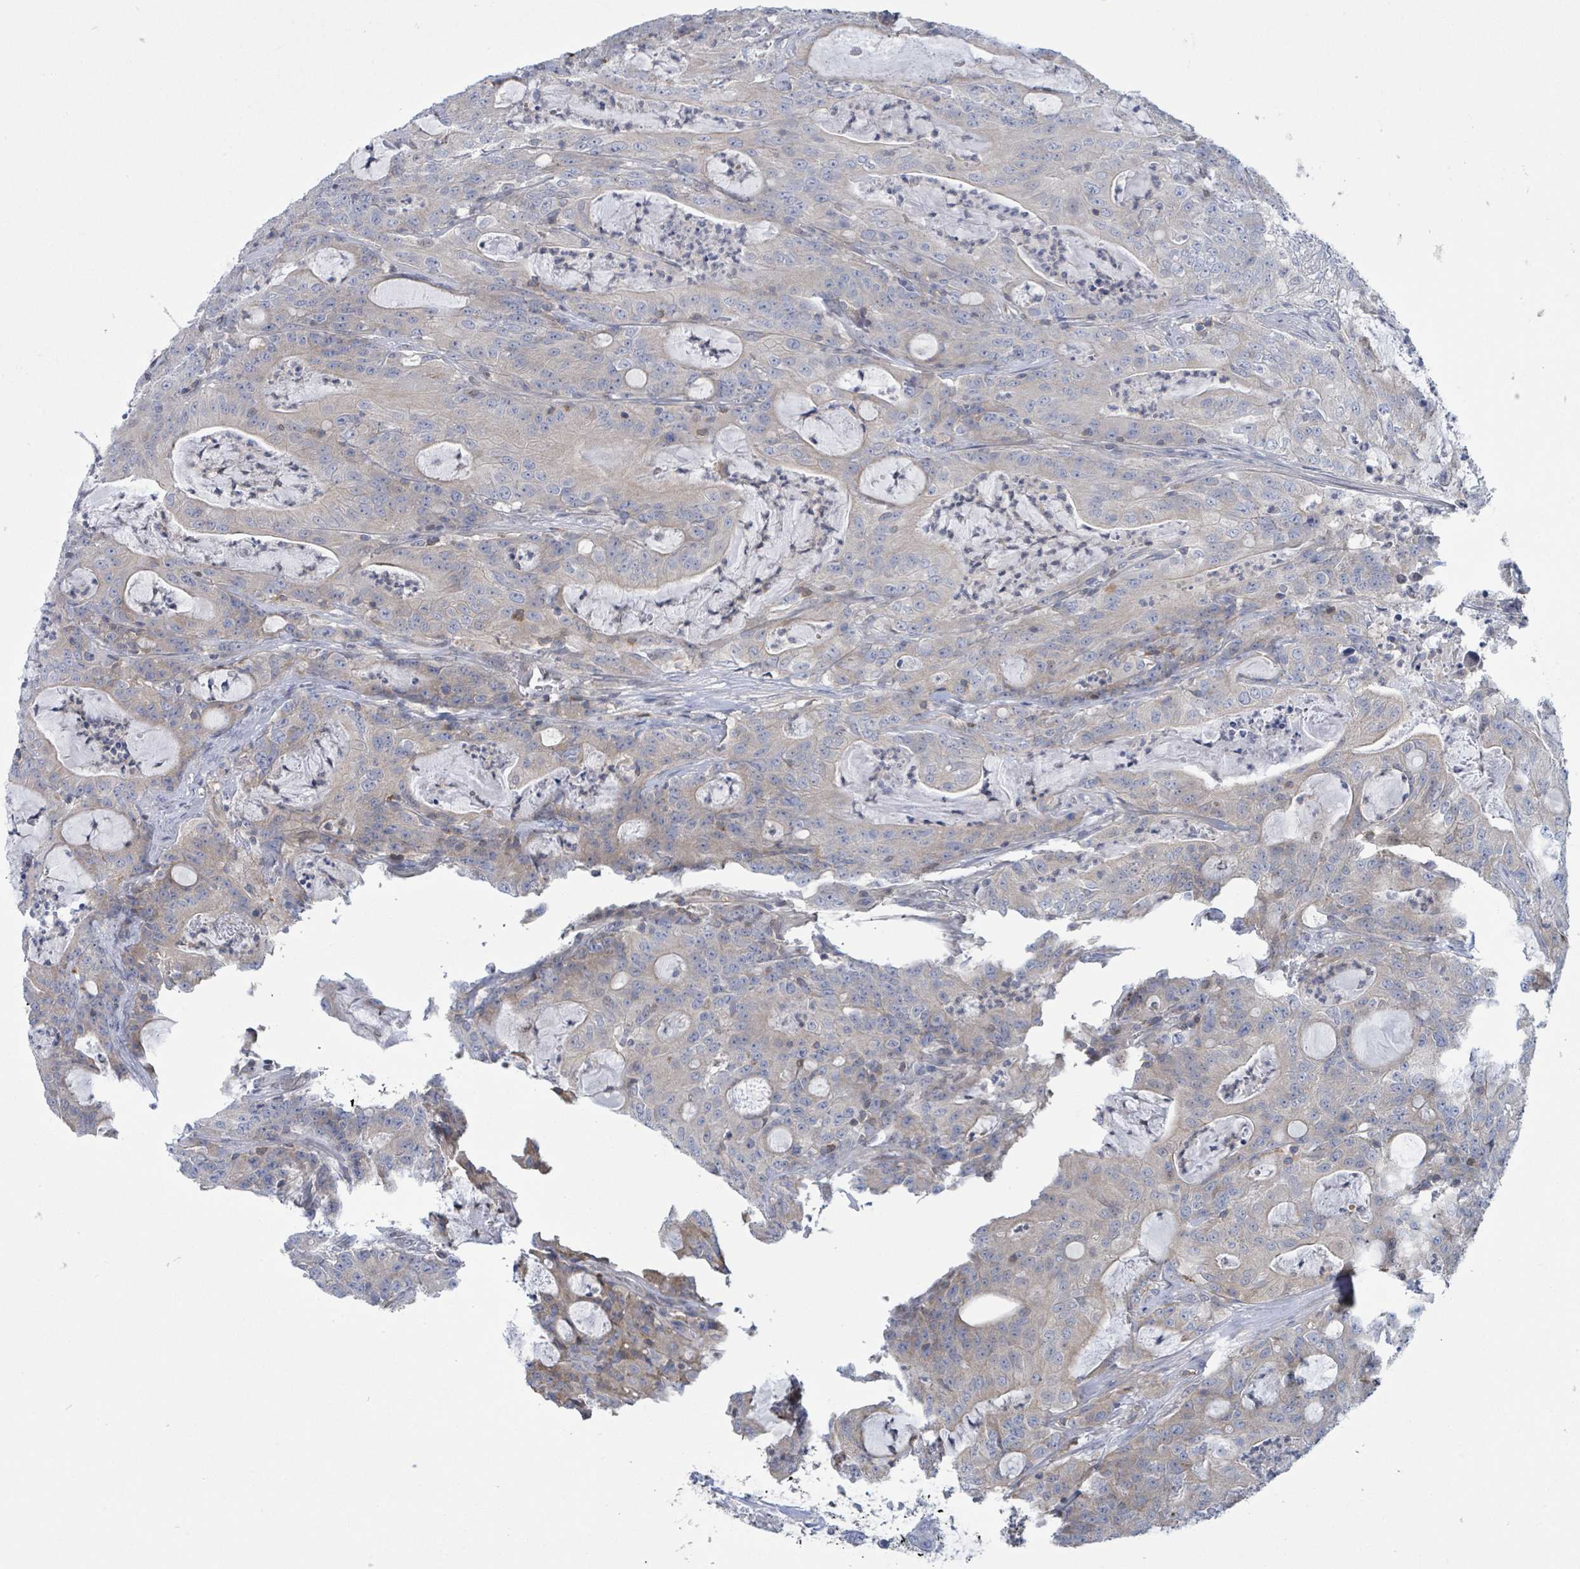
{"staining": {"intensity": "negative", "quantity": "none", "location": "none"}, "tissue": "colorectal cancer", "cell_type": "Tumor cells", "image_type": "cancer", "snomed": [{"axis": "morphology", "description": "Adenocarcinoma, NOS"}, {"axis": "topography", "description": "Colon"}], "caption": "High power microscopy micrograph of an immunohistochemistry image of colorectal adenocarcinoma, revealing no significant positivity in tumor cells.", "gene": "DGKZ", "patient": {"sex": "male", "age": 83}}